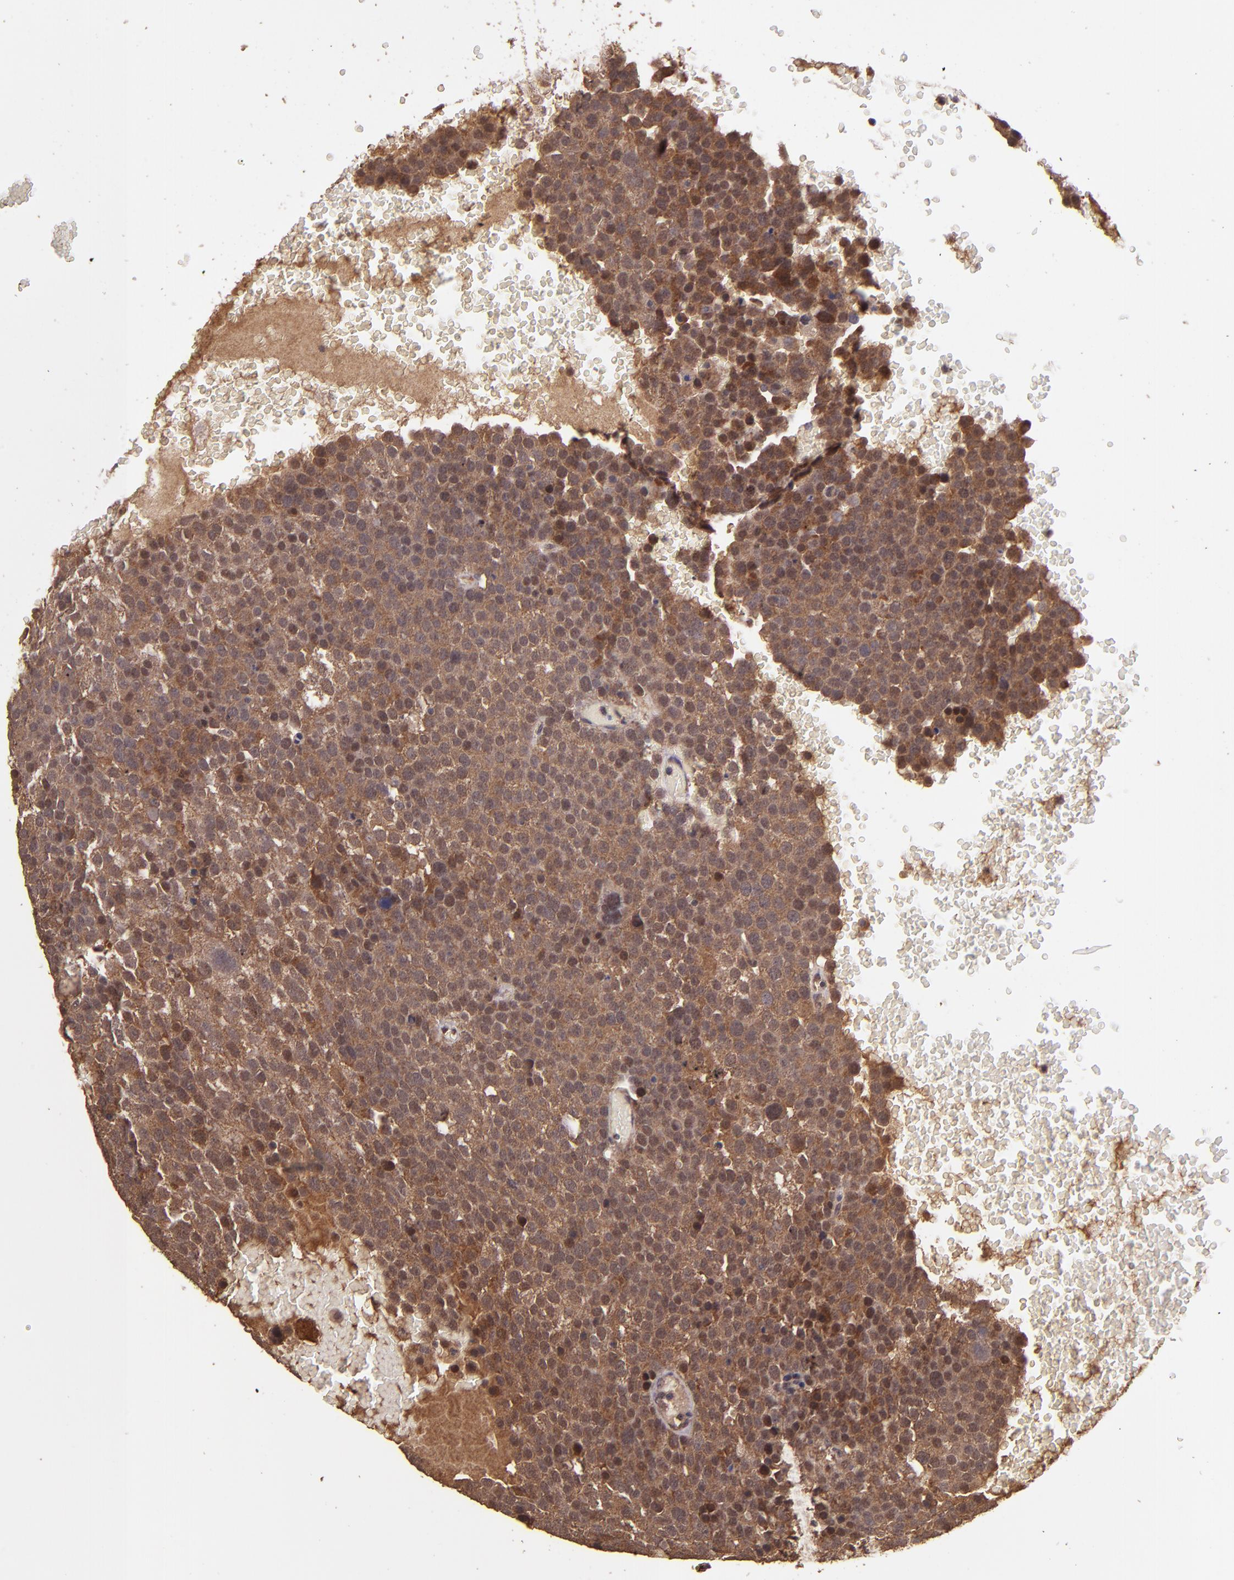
{"staining": {"intensity": "strong", "quantity": ">75%", "location": "cytoplasmic/membranous"}, "tissue": "testis cancer", "cell_type": "Tumor cells", "image_type": "cancer", "snomed": [{"axis": "morphology", "description": "Seminoma, NOS"}, {"axis": "topography", "description": "Testis"}], "caption": "High-power microscopy captured an immunohistochemistry (IHC) photomicrograph of testis seminoma, revealing strong cytoplasmic/membranous staining in approximately >75% of tumor cells. (DAB (3,3'-diaminobenzidine) IHC, brown staining for protein, blue staining for nuclei).", "gene": "USP51", "patient": {"sex": "male", "age": 71}}